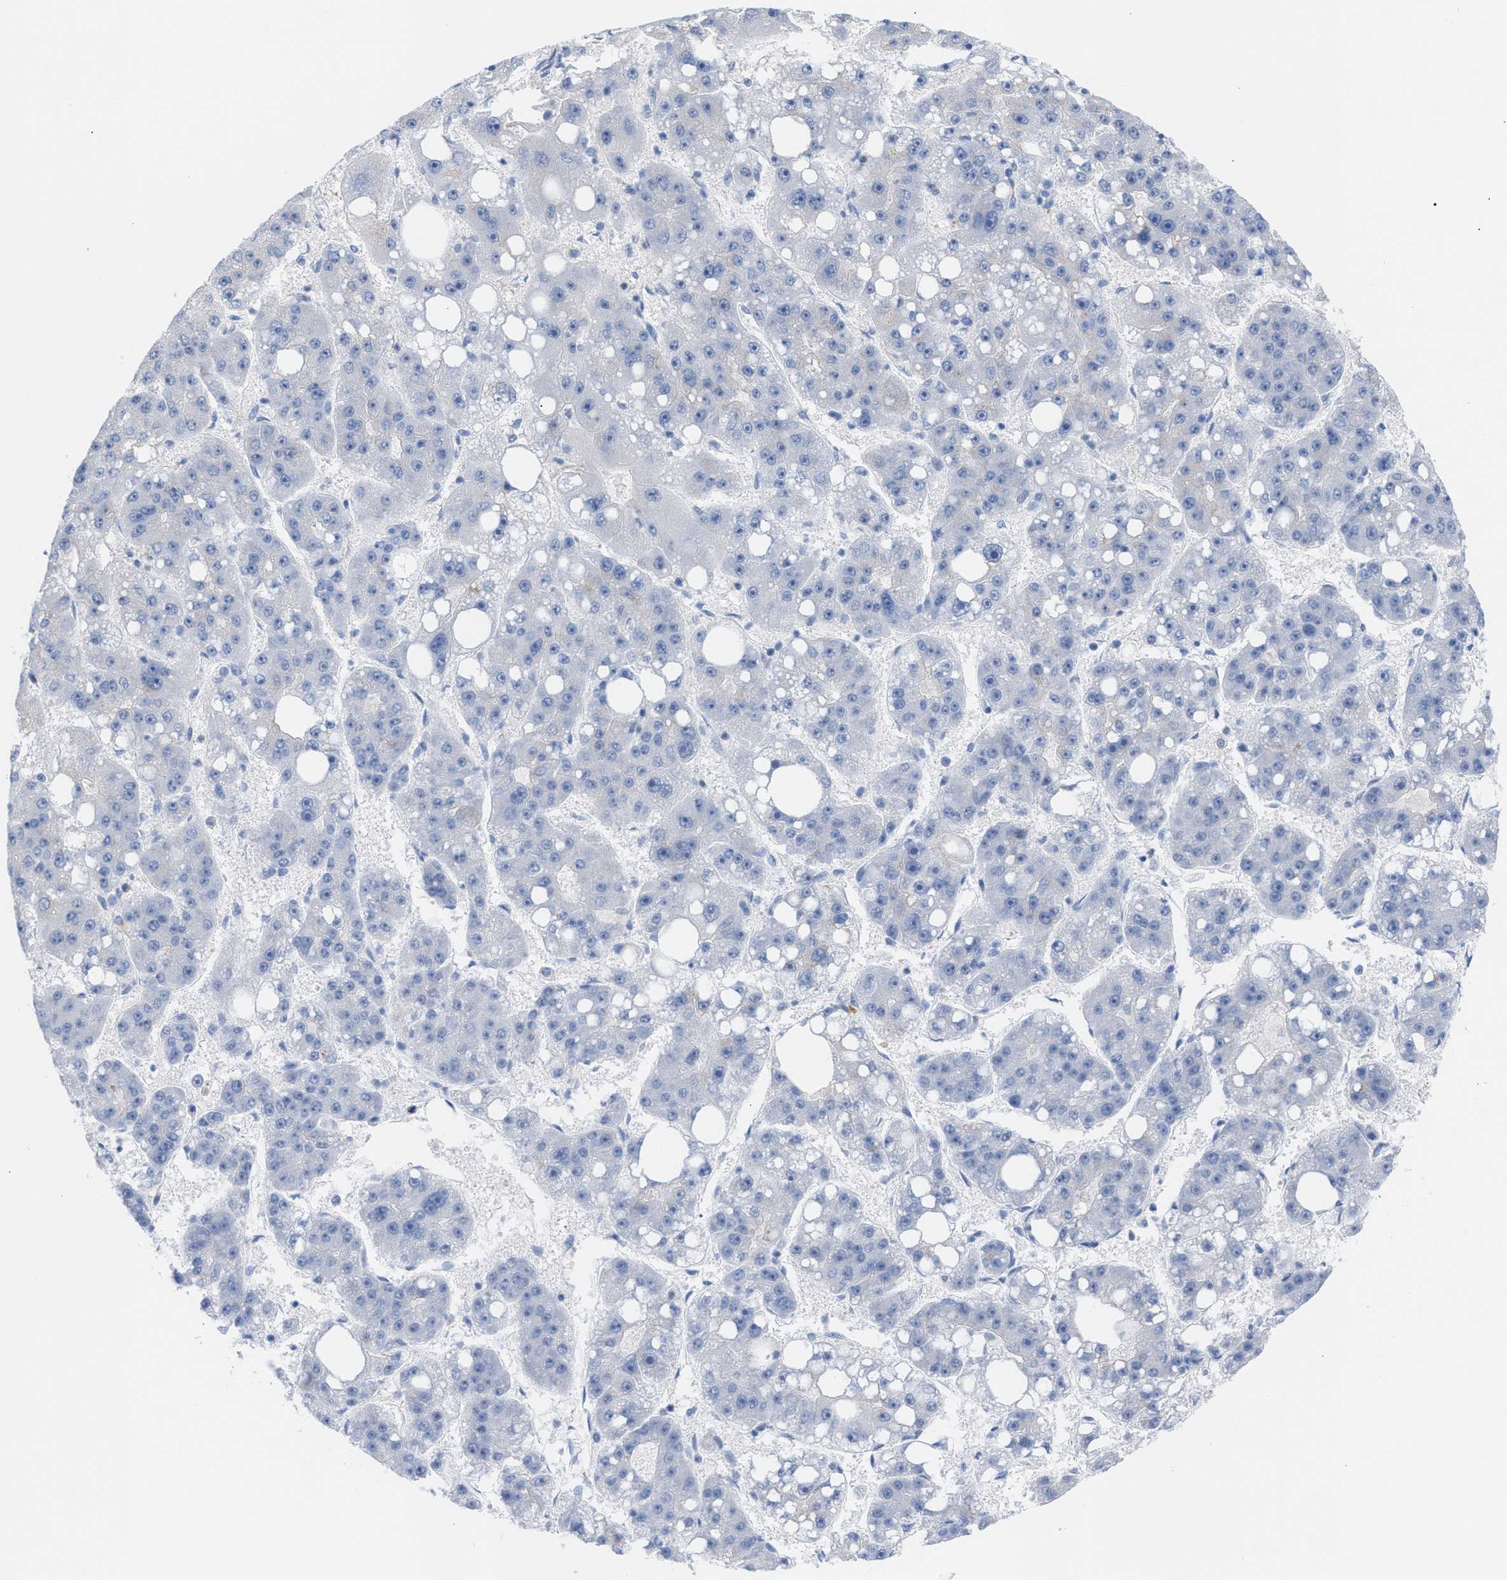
{"staining": {"intensity": "negative", "quantity": "none", "location": "none"}, "tissue": "liver cancer", "cell_type": "Tumor cells", "image_type": "cancer", "snomed": [{"axis": "morphology", "description": "Carcinoma, Hepatocellular, NOS"}, {"axis": "topography", "description": "Liver"}], "caption": "A high-resolution micrograph shows immunohistochemistry staining of liver cancer (hepatocellular carcinoma), which exhibits no significant staining in tumor cells.", "gene": "TACC3", "patient": {"sex": "female", "age": 61}}